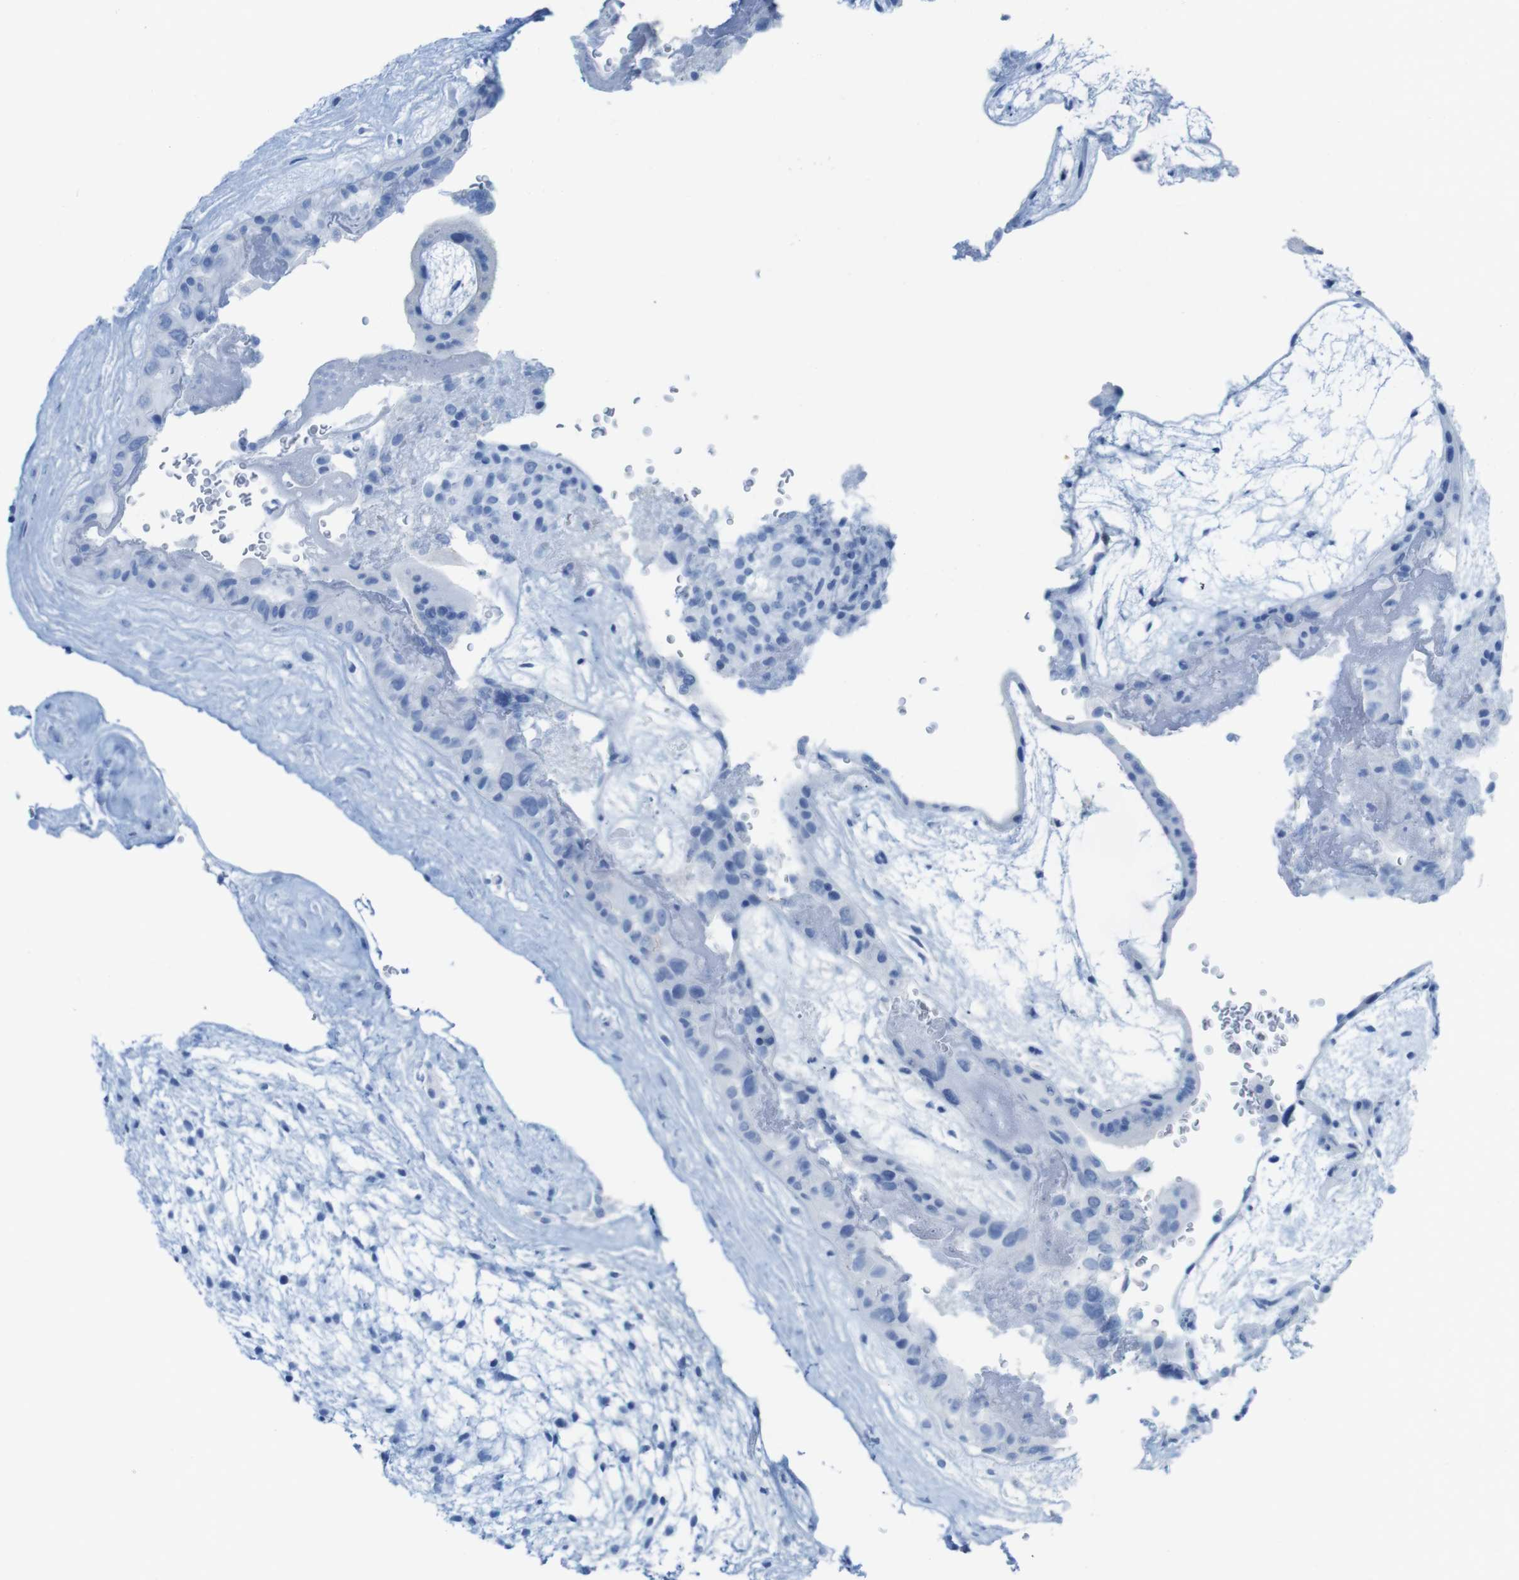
{"staining": {"intensity": "negative", "quantity": "none", "location": "none"}, "tissue": "placenta", "cell_type": "Decidual cells", "image_type": "normal", "snomed": [{"axis": "morphology", "description": "Normal tissue, NOS"}, {"axis": "topography", "description": "Placenta"}], "caption": "High power microscopy image of an immunohistochemistry (IHC) photomicrograph of normal placenta, revealing no significant staining in decidual cells.", "gene": "MYH7", "patient": {"sex": "female", "age": 19}}